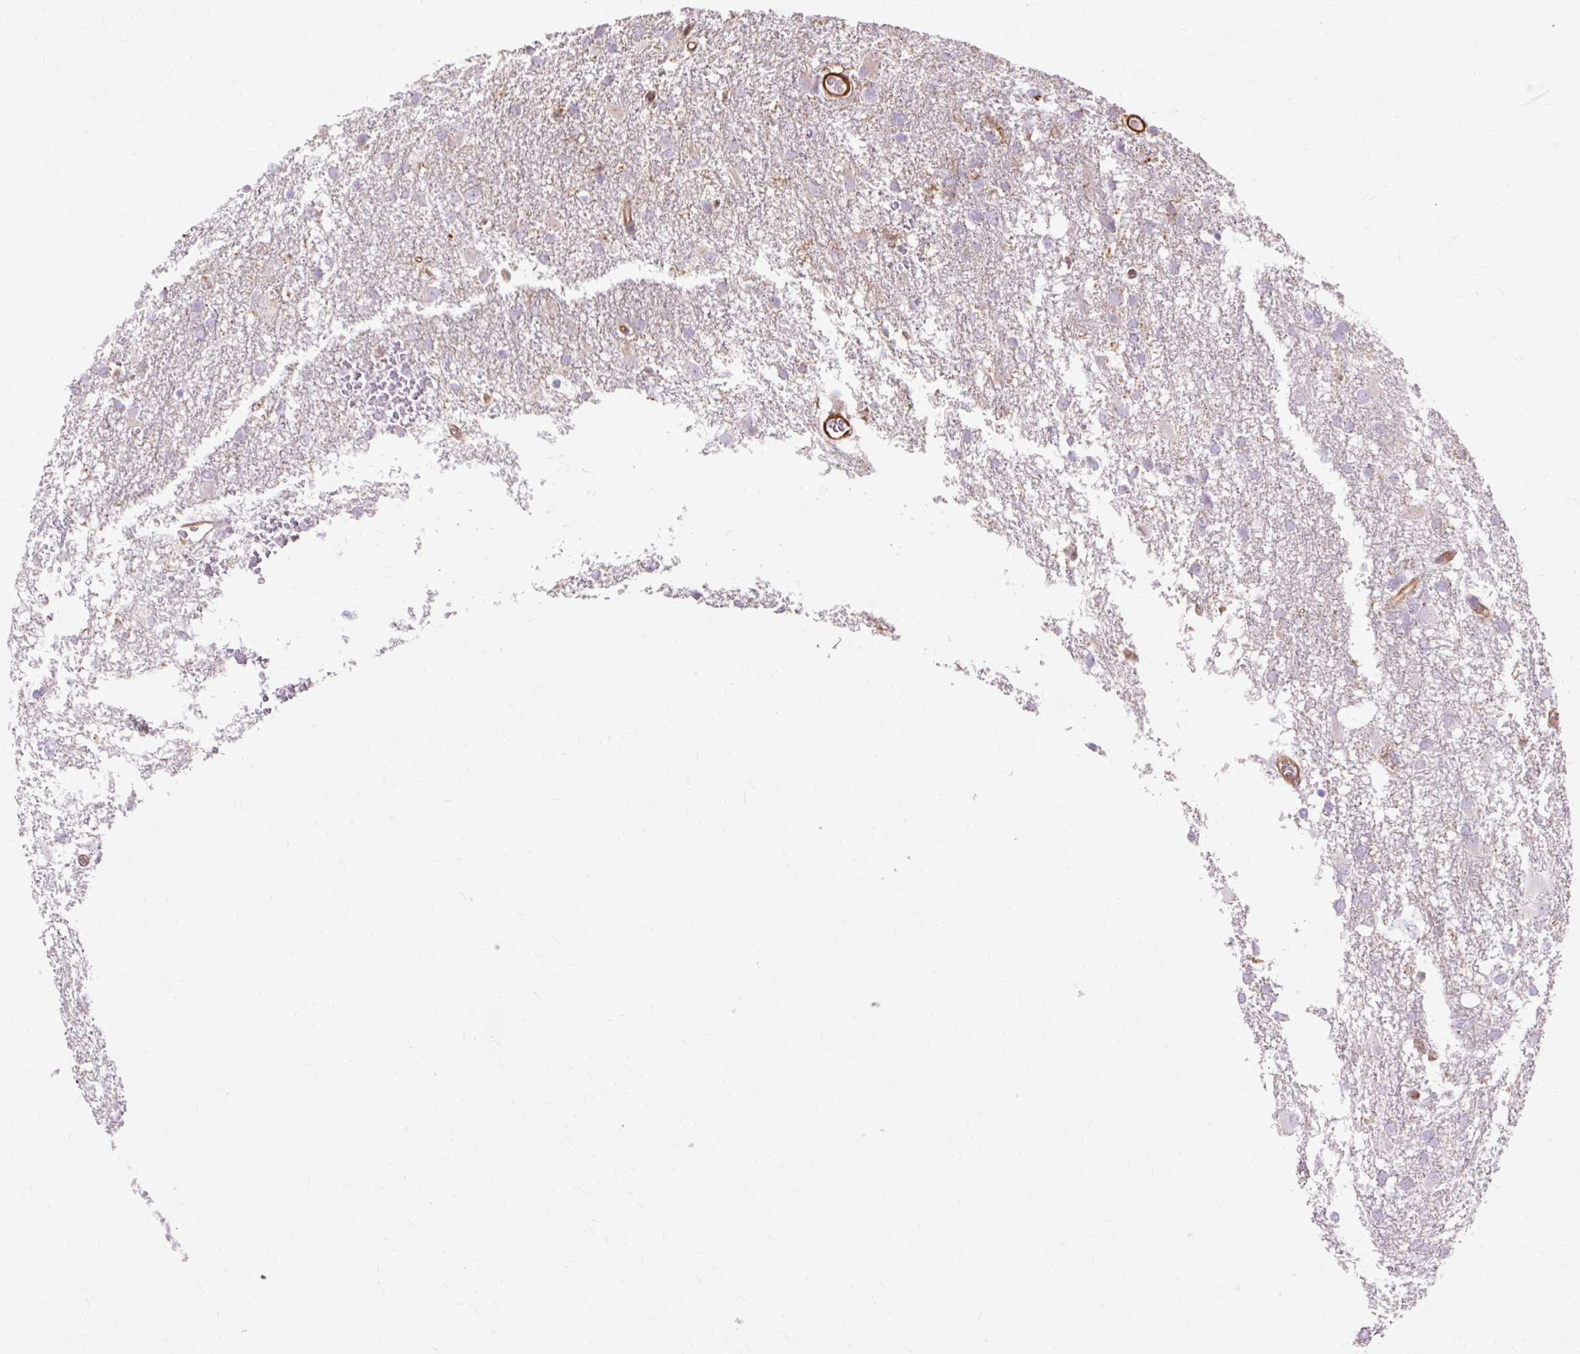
{"staining": {"intensity": "negative", "quantity": "none", "location": "none"}, "tissue": "glioma", "cell_type": "Tumor cells", "image_type": "cancer", "snomed": [{"axis": "morphology", "description": "Glioma, malignant, High grade"}, {"axis": "topography", "description": "Brain"}], "caption": "High power microscopy micrograph of an immunohistochemistry (IHC) histopathology image of glioma, revealing no significant staining in tumor cells.", "gene": "TBC1D2B", "patient": {"sex": "male", "age": 61}}